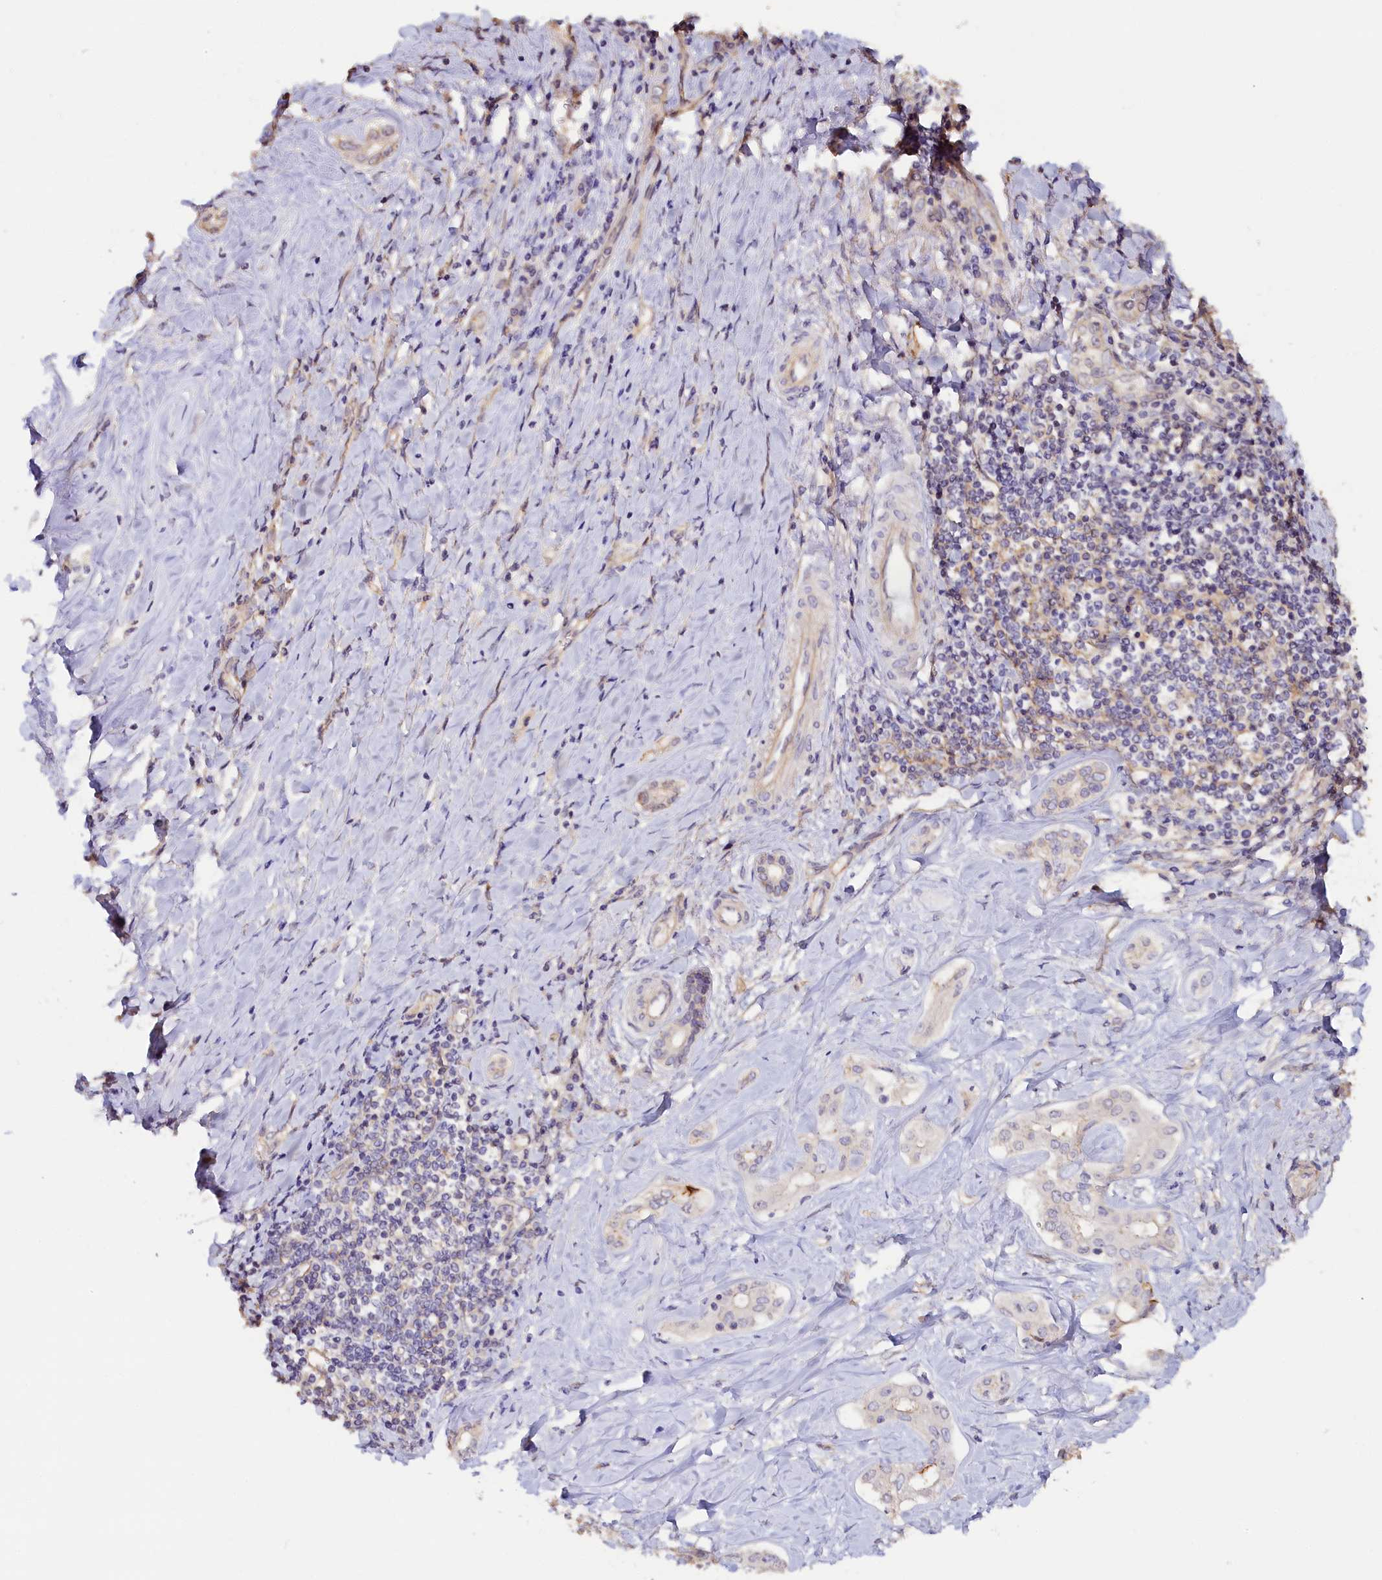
{"staining": {"intensity": "weak", "quantity": "<25%", "location": "cytoplasmic/membranous"}, "tissue": "liver cancer", "cell_type": "Tumor cells", "image_type": "cancer", "snomed": [{"axis": "morphology", "description": "Cholangiocarcinoma"}, {"axis": "topography", "description": "Liver"}], "caption": "Tumor cells are negative for brown protein staining in liver cancer.", "gene": "KATNB1", "patient": {"sex": "female", "age": 77}}